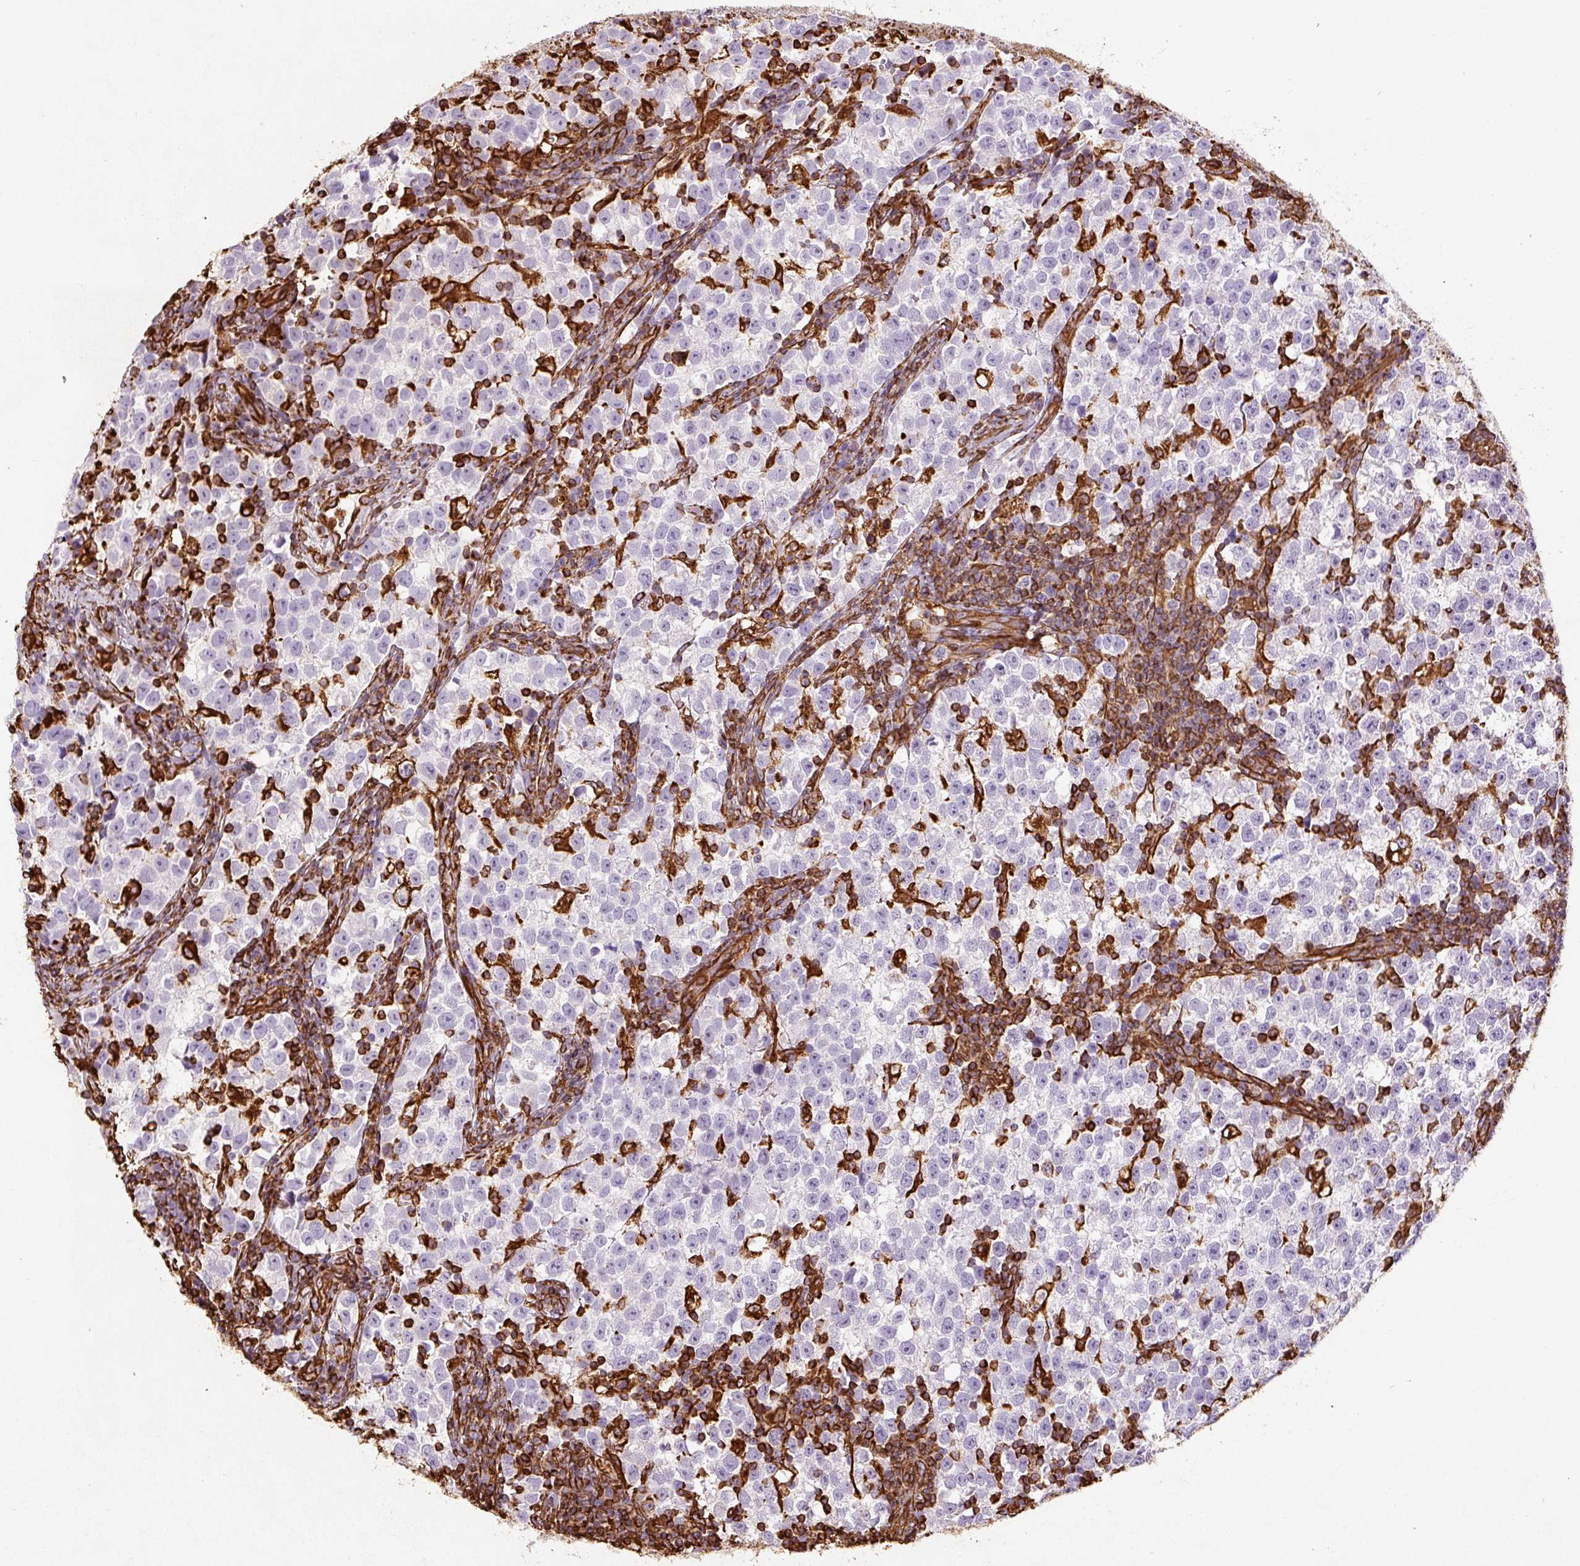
{"staining": {"intensity": "negative", "quantity": "none", "location": "none"}, "tissue": "testis cancer", "cell_type": "Tumor cells", "image_type": "cancer", "snomed": [{"axis": "morphology", "description": "Normal tissue, NOS"}, {"axis": "morphology", "description": "Seminoma, NOS"}, {"axis": "topography", "description": "Testis"}], "caption": "There is no significant staining in tumor cells of testis cancer (seminoma).", "gene": "VIM", "patient": {"sex": "male", "age": 43}}